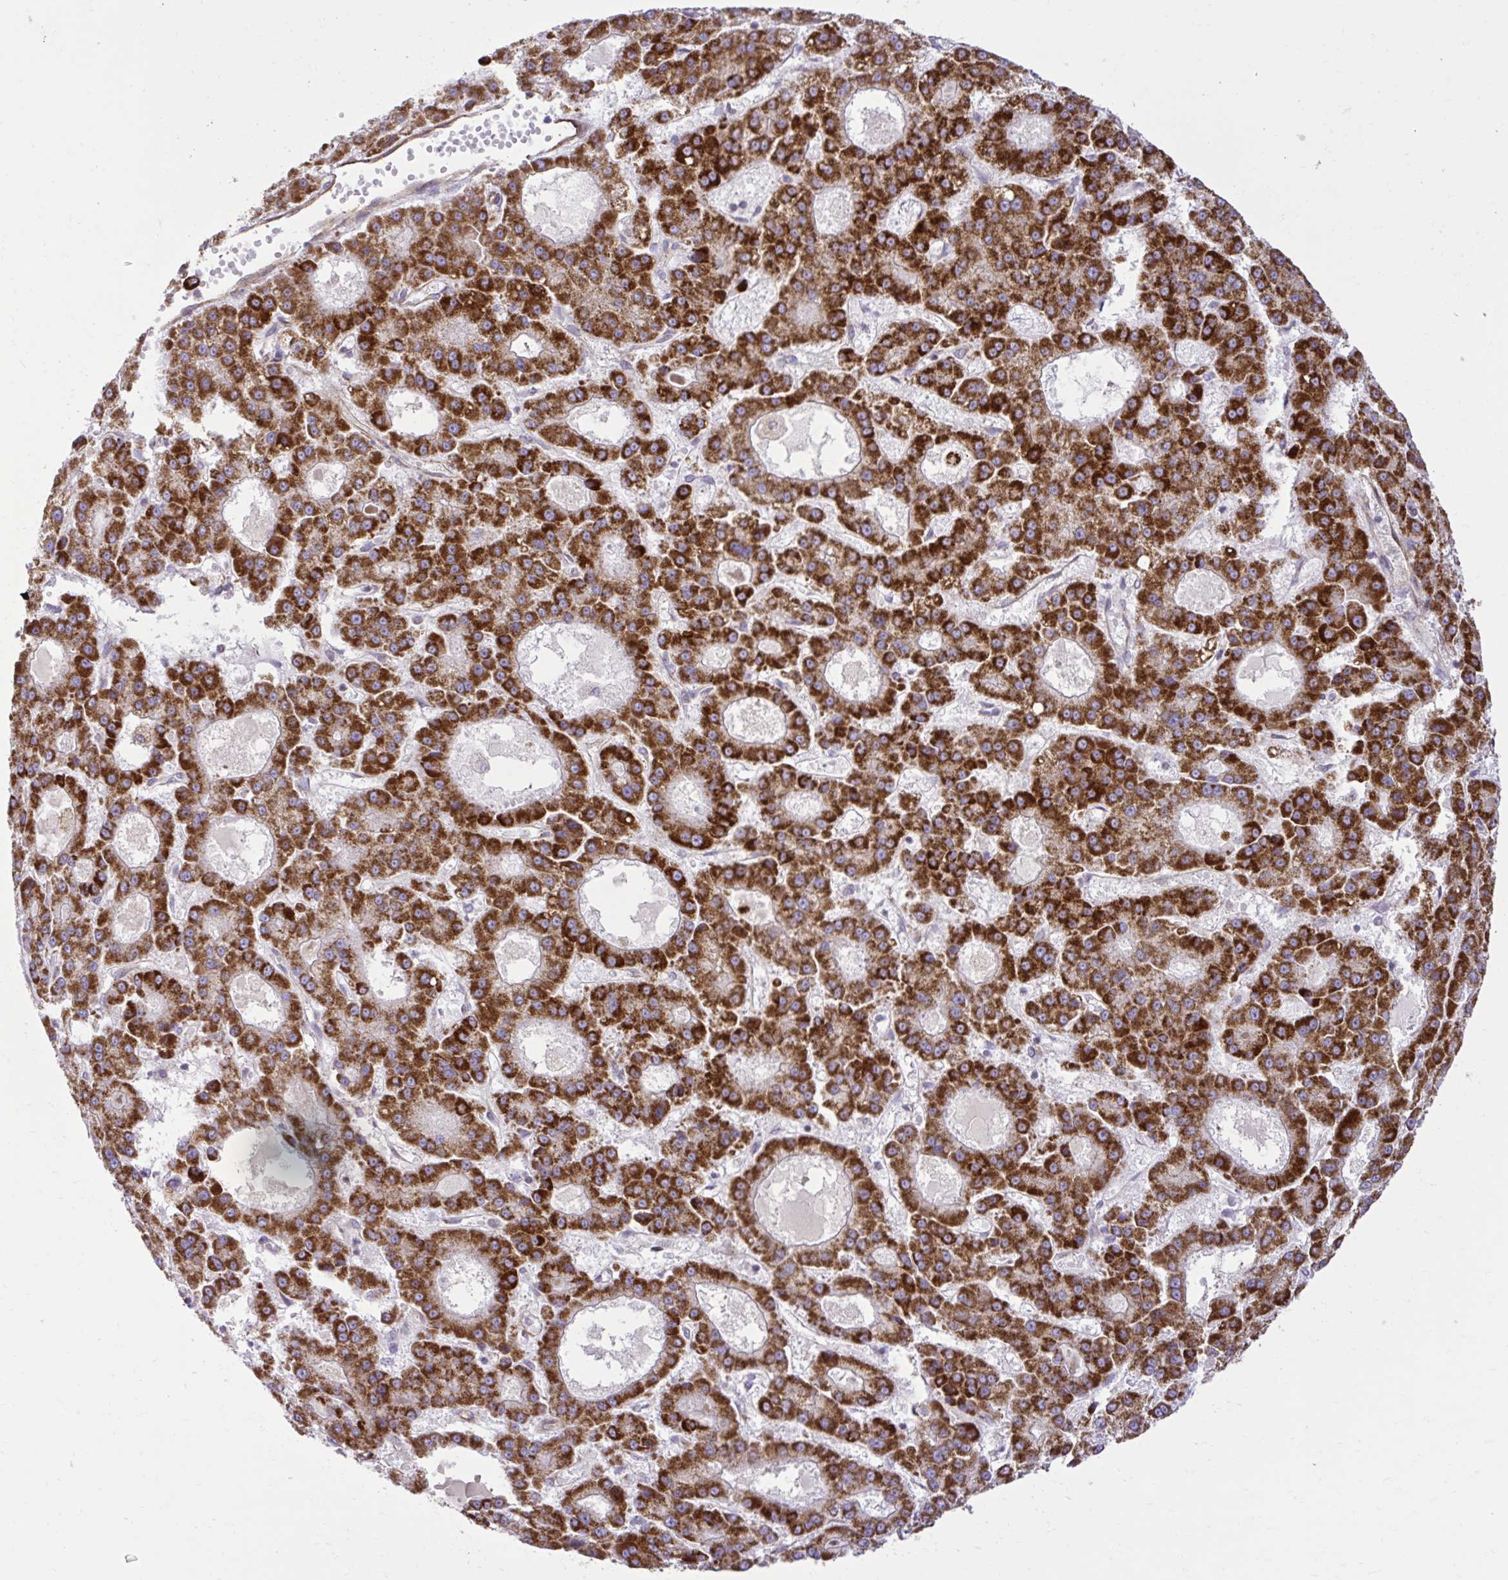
{"staining": {"intensity": "strong", "quantity": ">75%", "location": "cytoplasmic/membranous"}, "tissue": "liver cancer", "cell_type": "Tumor cells", "image_type": "cancer", "snomed": [{"axis": "morphology", "description": "Carcinoma, Hepatocellular, NOS"}, {"axis": "topography", "description": "Liver"}], "caption": "There is high levels of strong cytoplasmic/membranous expression in tumor cells of hepatocellular carcinoma (liver), as demonstrated by immunohistochemical staining (brown color).", "gene": "LIMS1", "patient": {"sex": "male", "age": 70}}